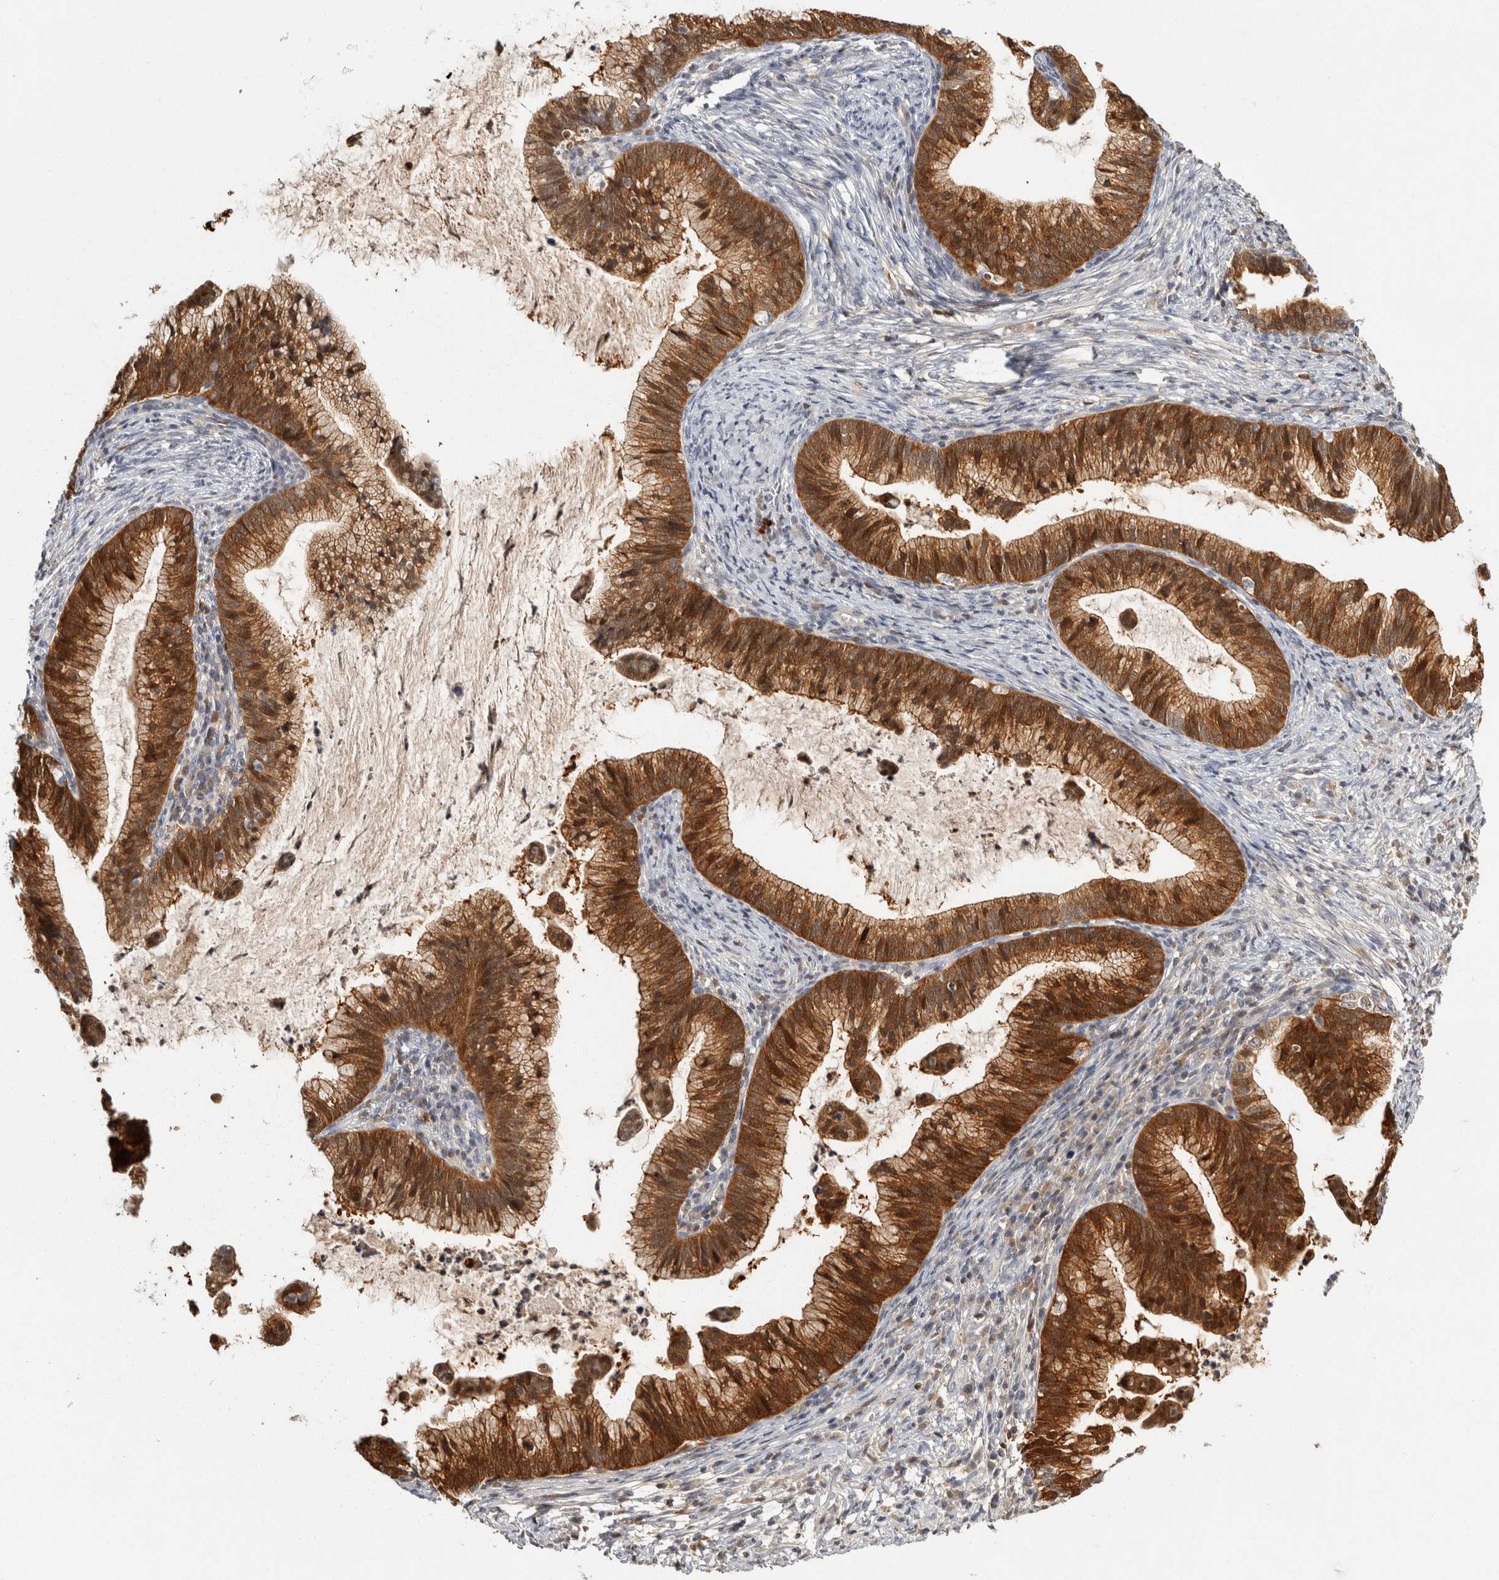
{"staining": {"intensity": "moderate", "quantity": ">75%", "location": "cytoplasmic/membranous,nuclear"}, "tissue": "cervical cancer", "cell_type": "Tumor cells", "image_type": "cancer", "snomed": [{"axis": "morphology", "description": "Adenocarcinoma, NOS"}, {"axis": "topography", "description": "Cervix"}], "caption": "Protein expression analysis of human cervical cancer reveals moderate cytoplasmic/membranous and nuclear expression in about >75% of tumor cells.", "gene": "ACAT2", "patient": {"sex": "female", "age": 36}}